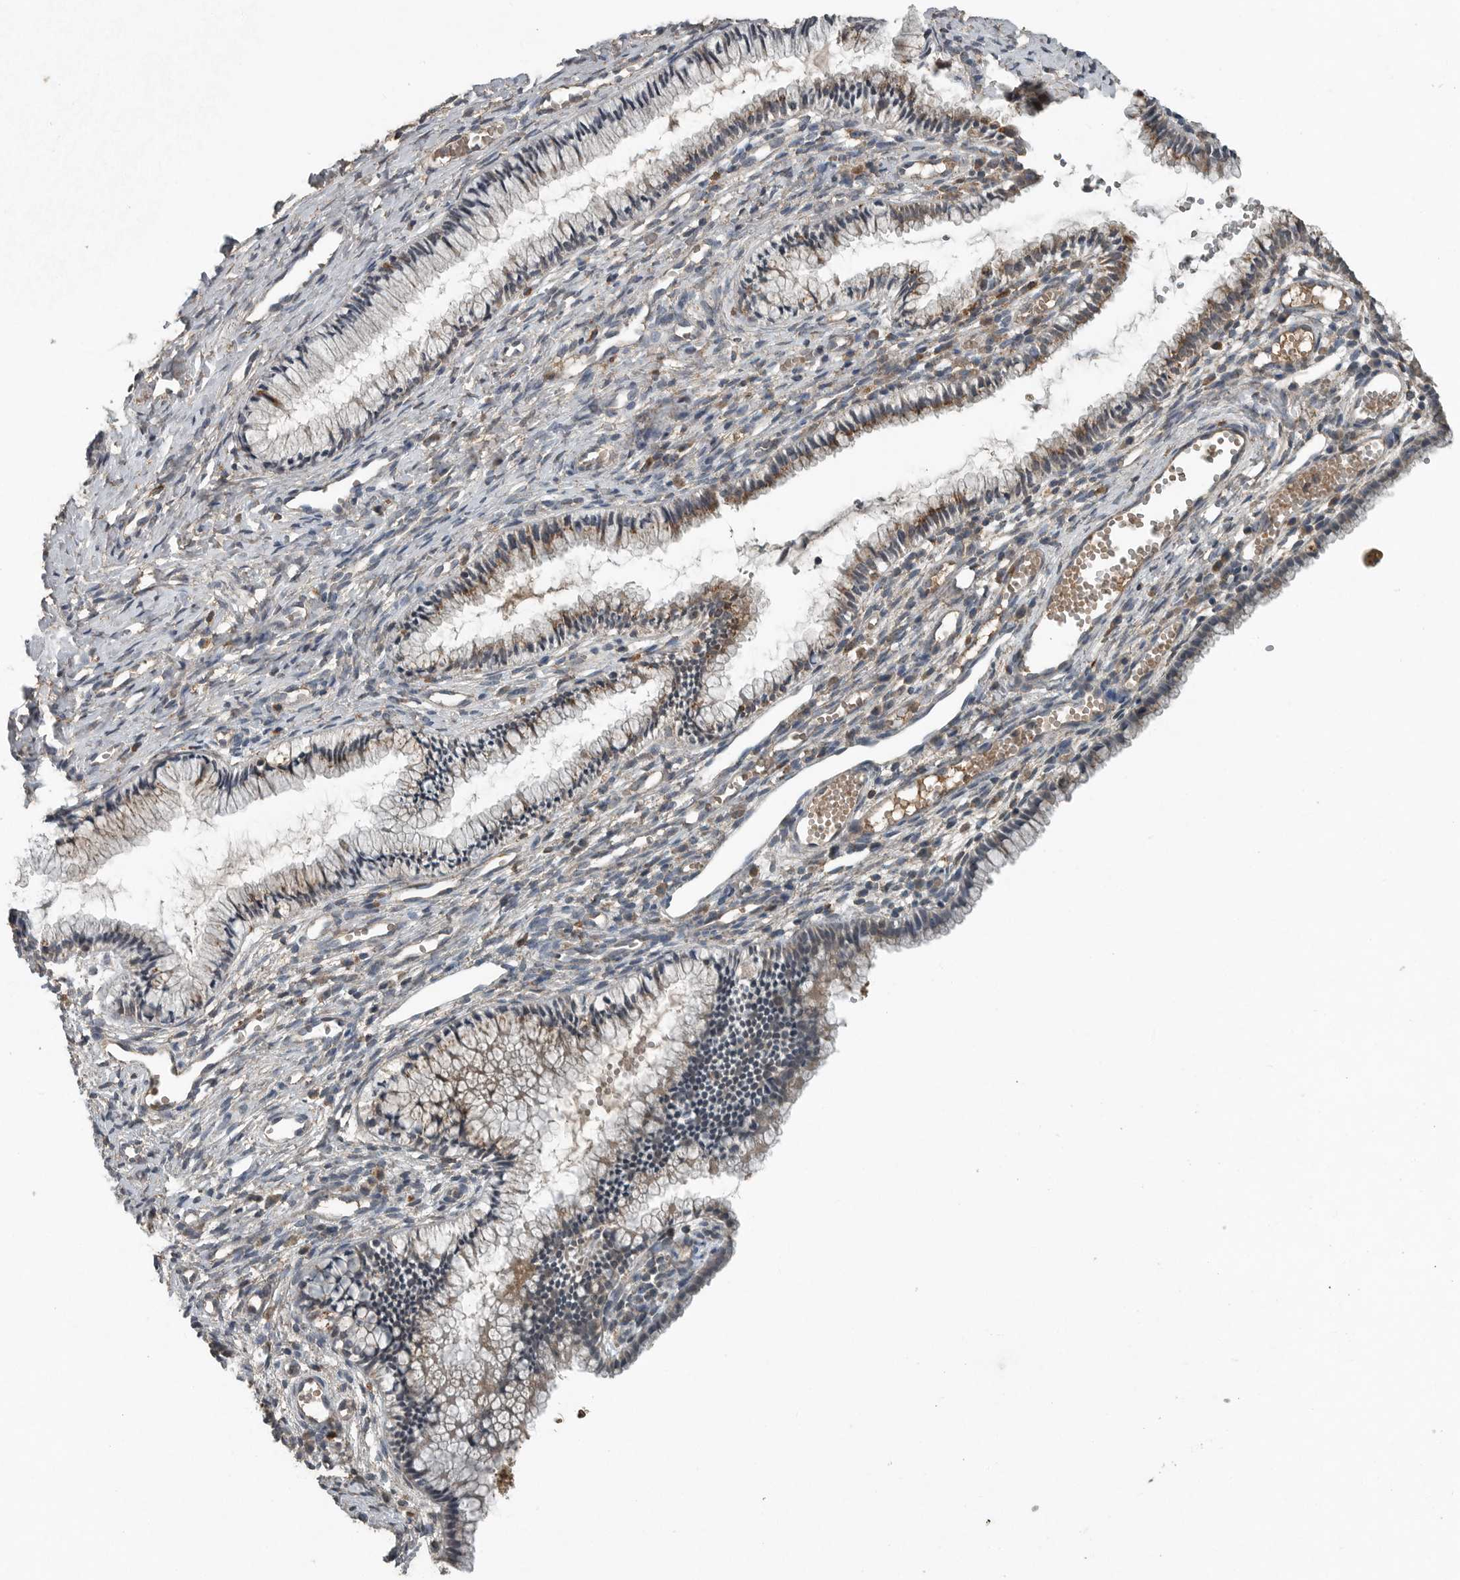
{"staining": {"intensity": "weak", "quantity": "25%-75%", "location": "cytoplasmic/membranous"}, "tissue": "cervix", "cell_type": "Glandular cells", "image_type": "normal", "snomed": [{"axis": "morphology", "description": "Normal tissue, NOS"}, {"axis": "topography", "description": "Cervix"}], "caption": "Immunohistochemistry of unremarkable cervix exhibits low levels of weak cytoplasmic/membranous positivity in about 25%-75% of glandular cells.", "gene": "IL6ST", "patient": {"sex": "female", "age": 27}}